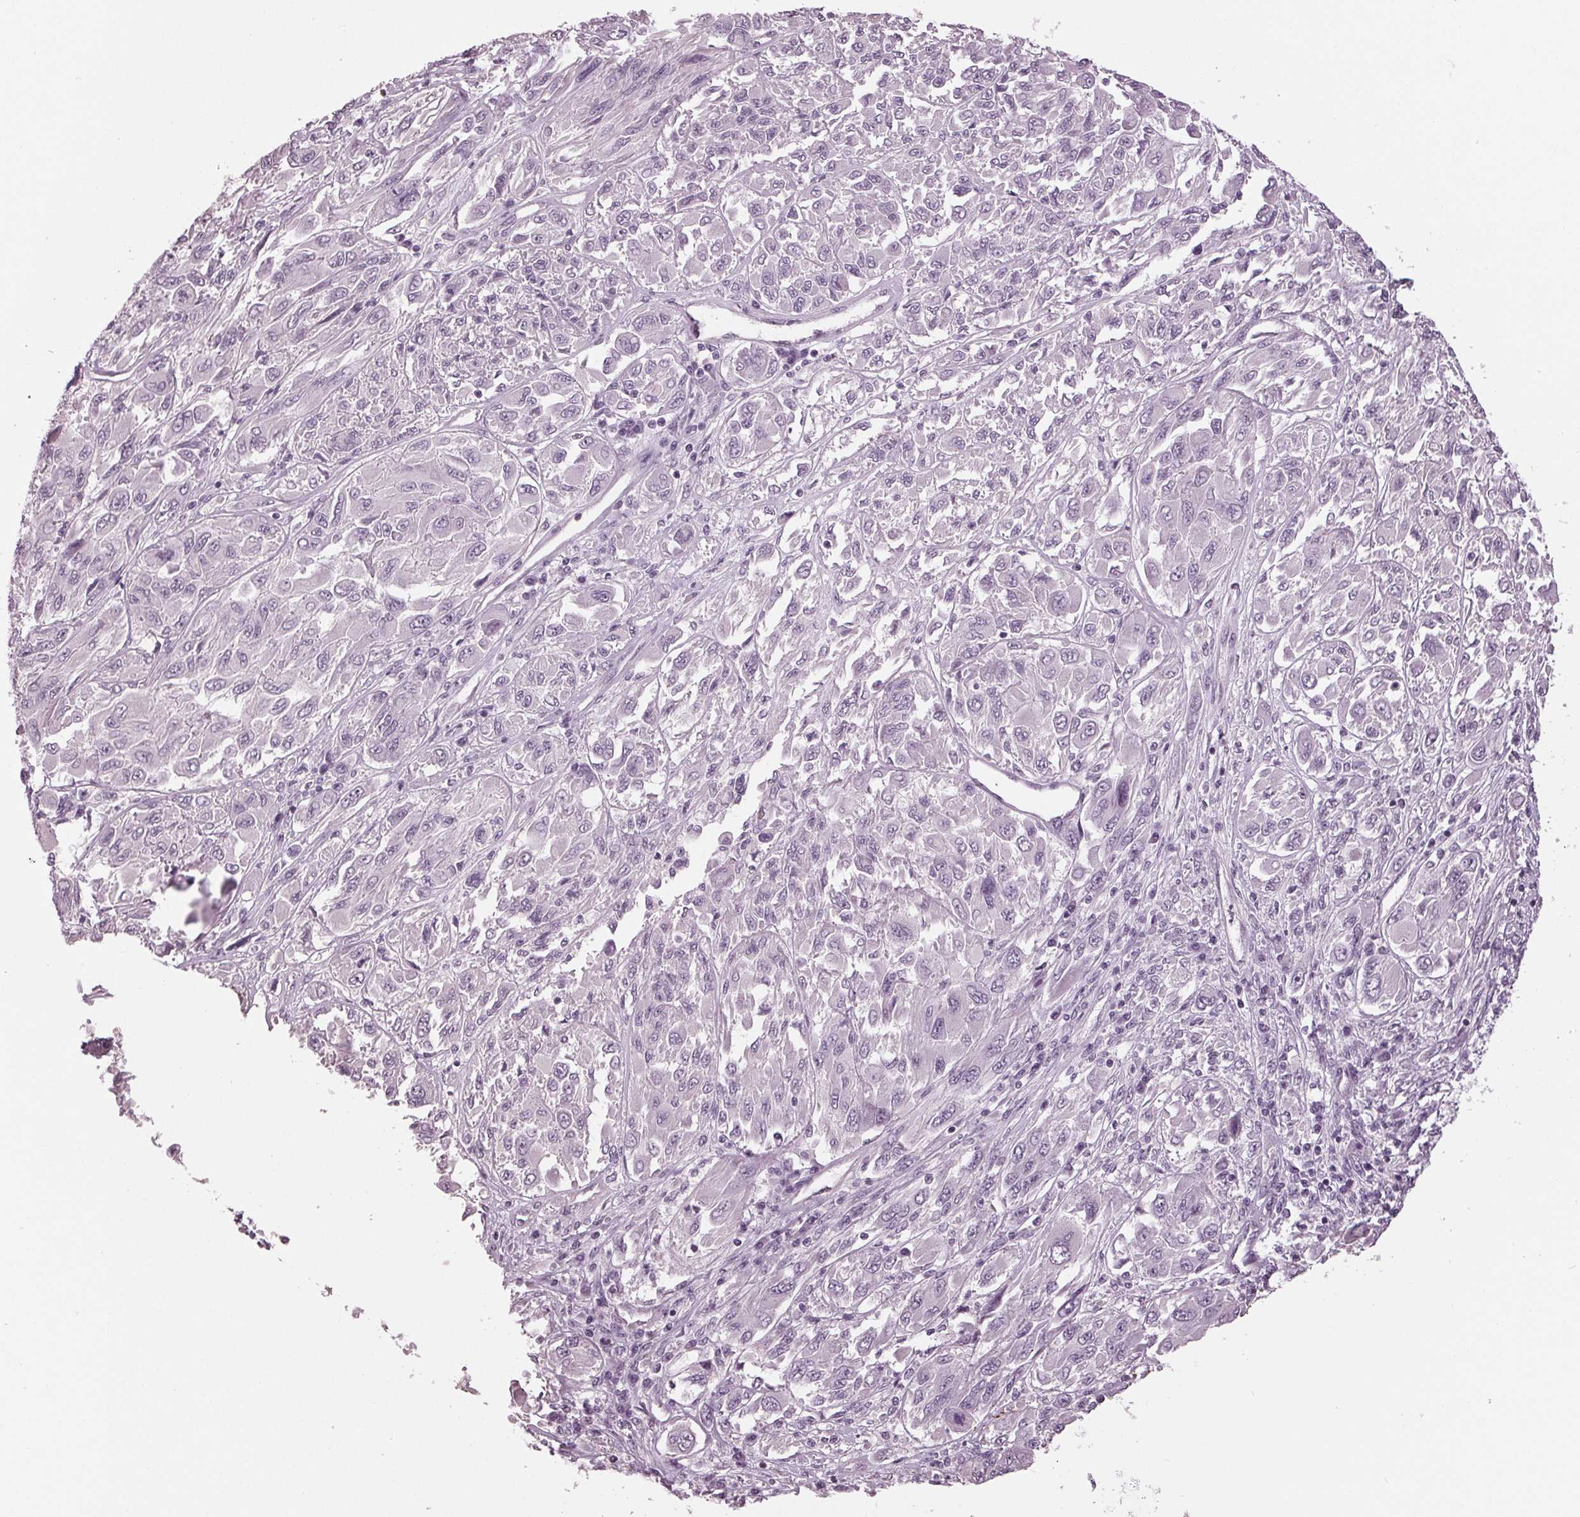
{"staining": {"intensity": "negative", "quantity": "none", "location": "none"}, "tissue": "melanoma", "cell_type": "Tumor cells", "image_type": "cancer", "snomed": [{"axis": "morphology", "description": "Malignant melanoma, NOS"}, {"axis": "topography", "description": "Skin"}], "caption": "Photomicrograph shows no significant protein expression in tumor cells of melanoma. (Immunohistochemistry (ihc), brightfield microscopy, high magnification).", "gene": "TNNC2", "patient": {"sex": "female", "age": 91}}